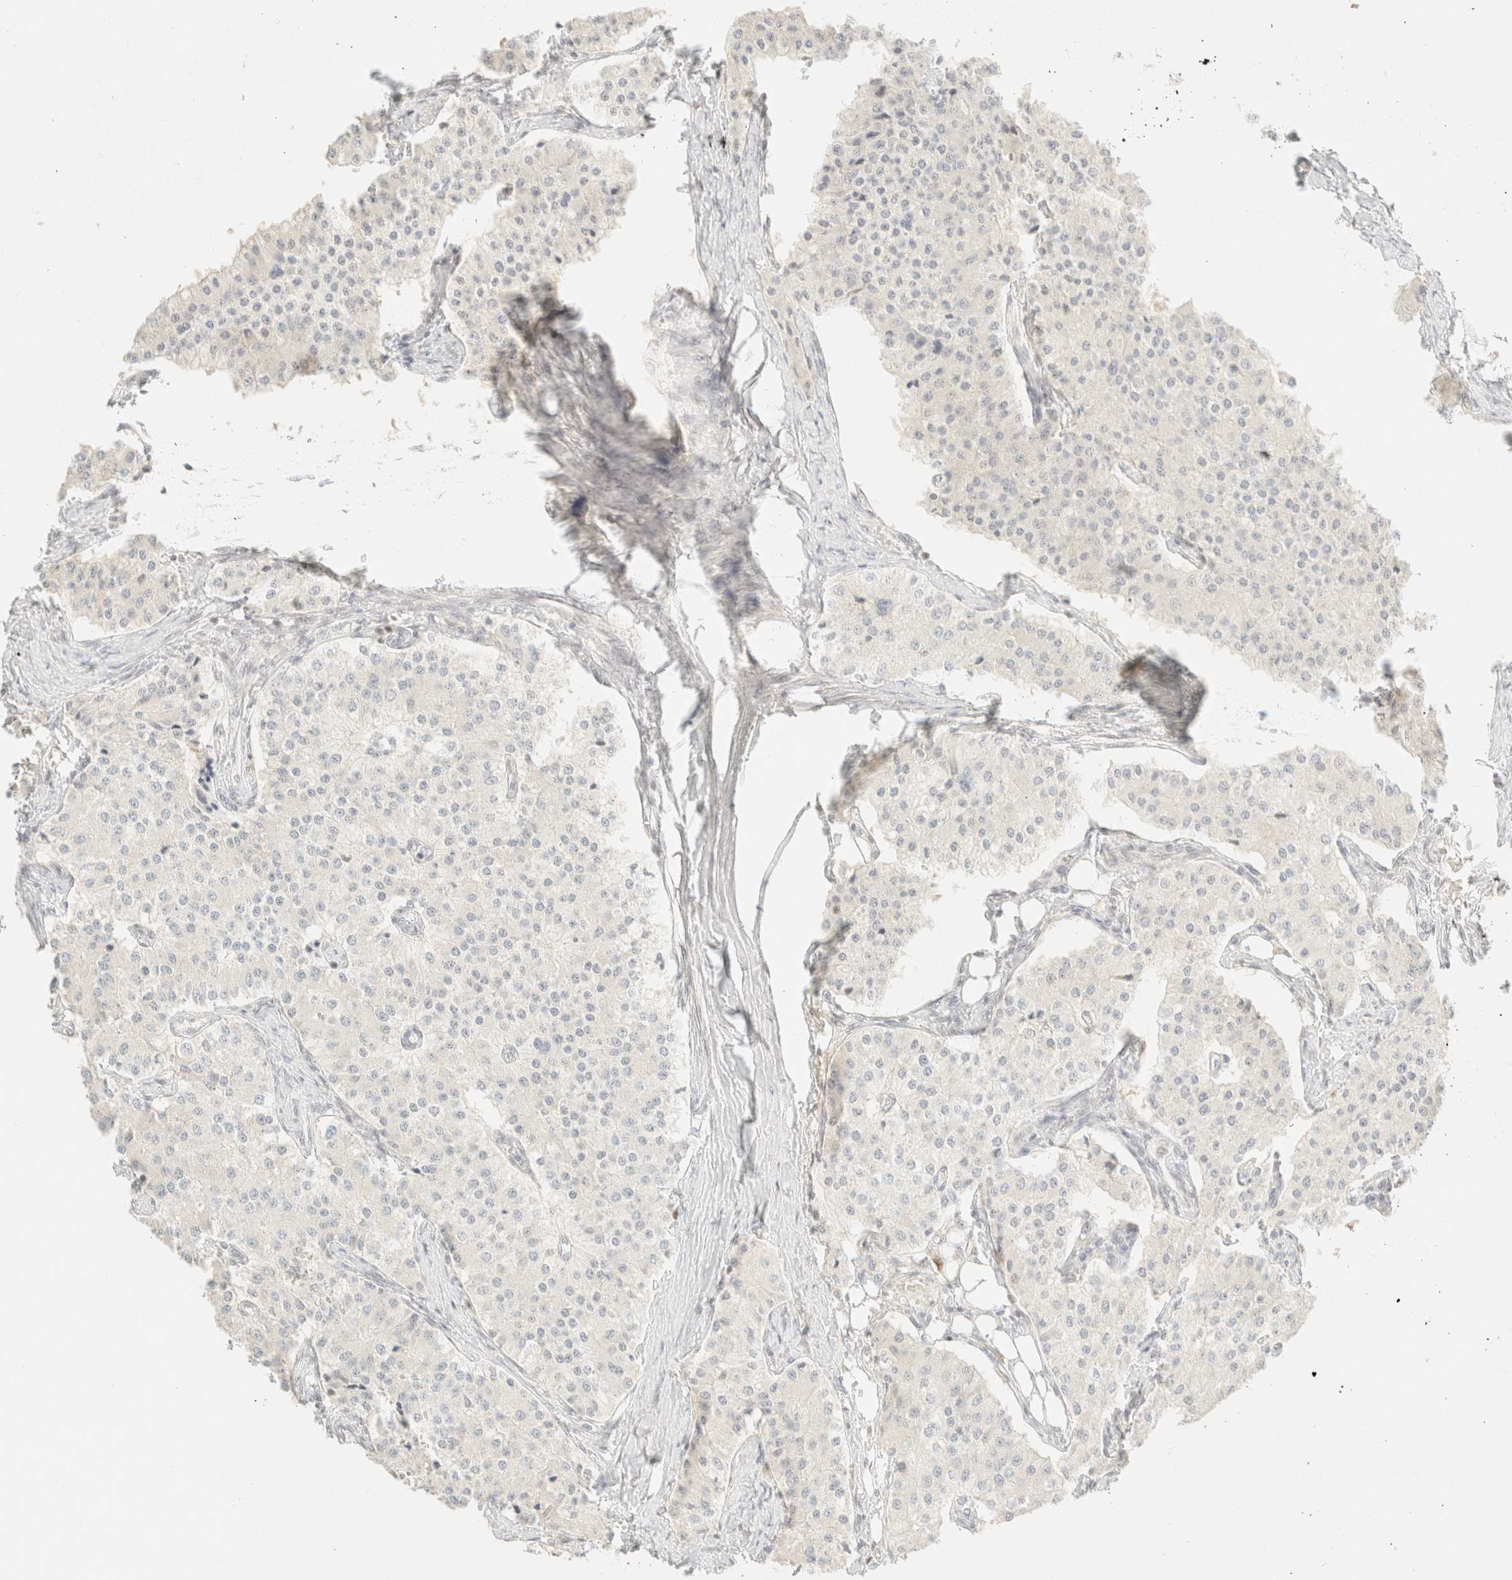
{"staining": {"intensity": "negative", "quantity": "none", "location": "none"}, "tissue": "carcinoid", "cell_type": "Tumor cells", "image_type": "cancer", "snomed": [{"axis": "morphology", "description": "Carcinoid, malignant, NOS"}, {"axis": "topography", "description": "Colon"}], "caption": "IHC of human malignant carcinoid demonstrates no expression in tumor cells. (DAB immunohistochemistry (IHC) with hematoxylin counter stain).", "gene": "TSR1", "patient": {"sex": "female", "age": 52}}